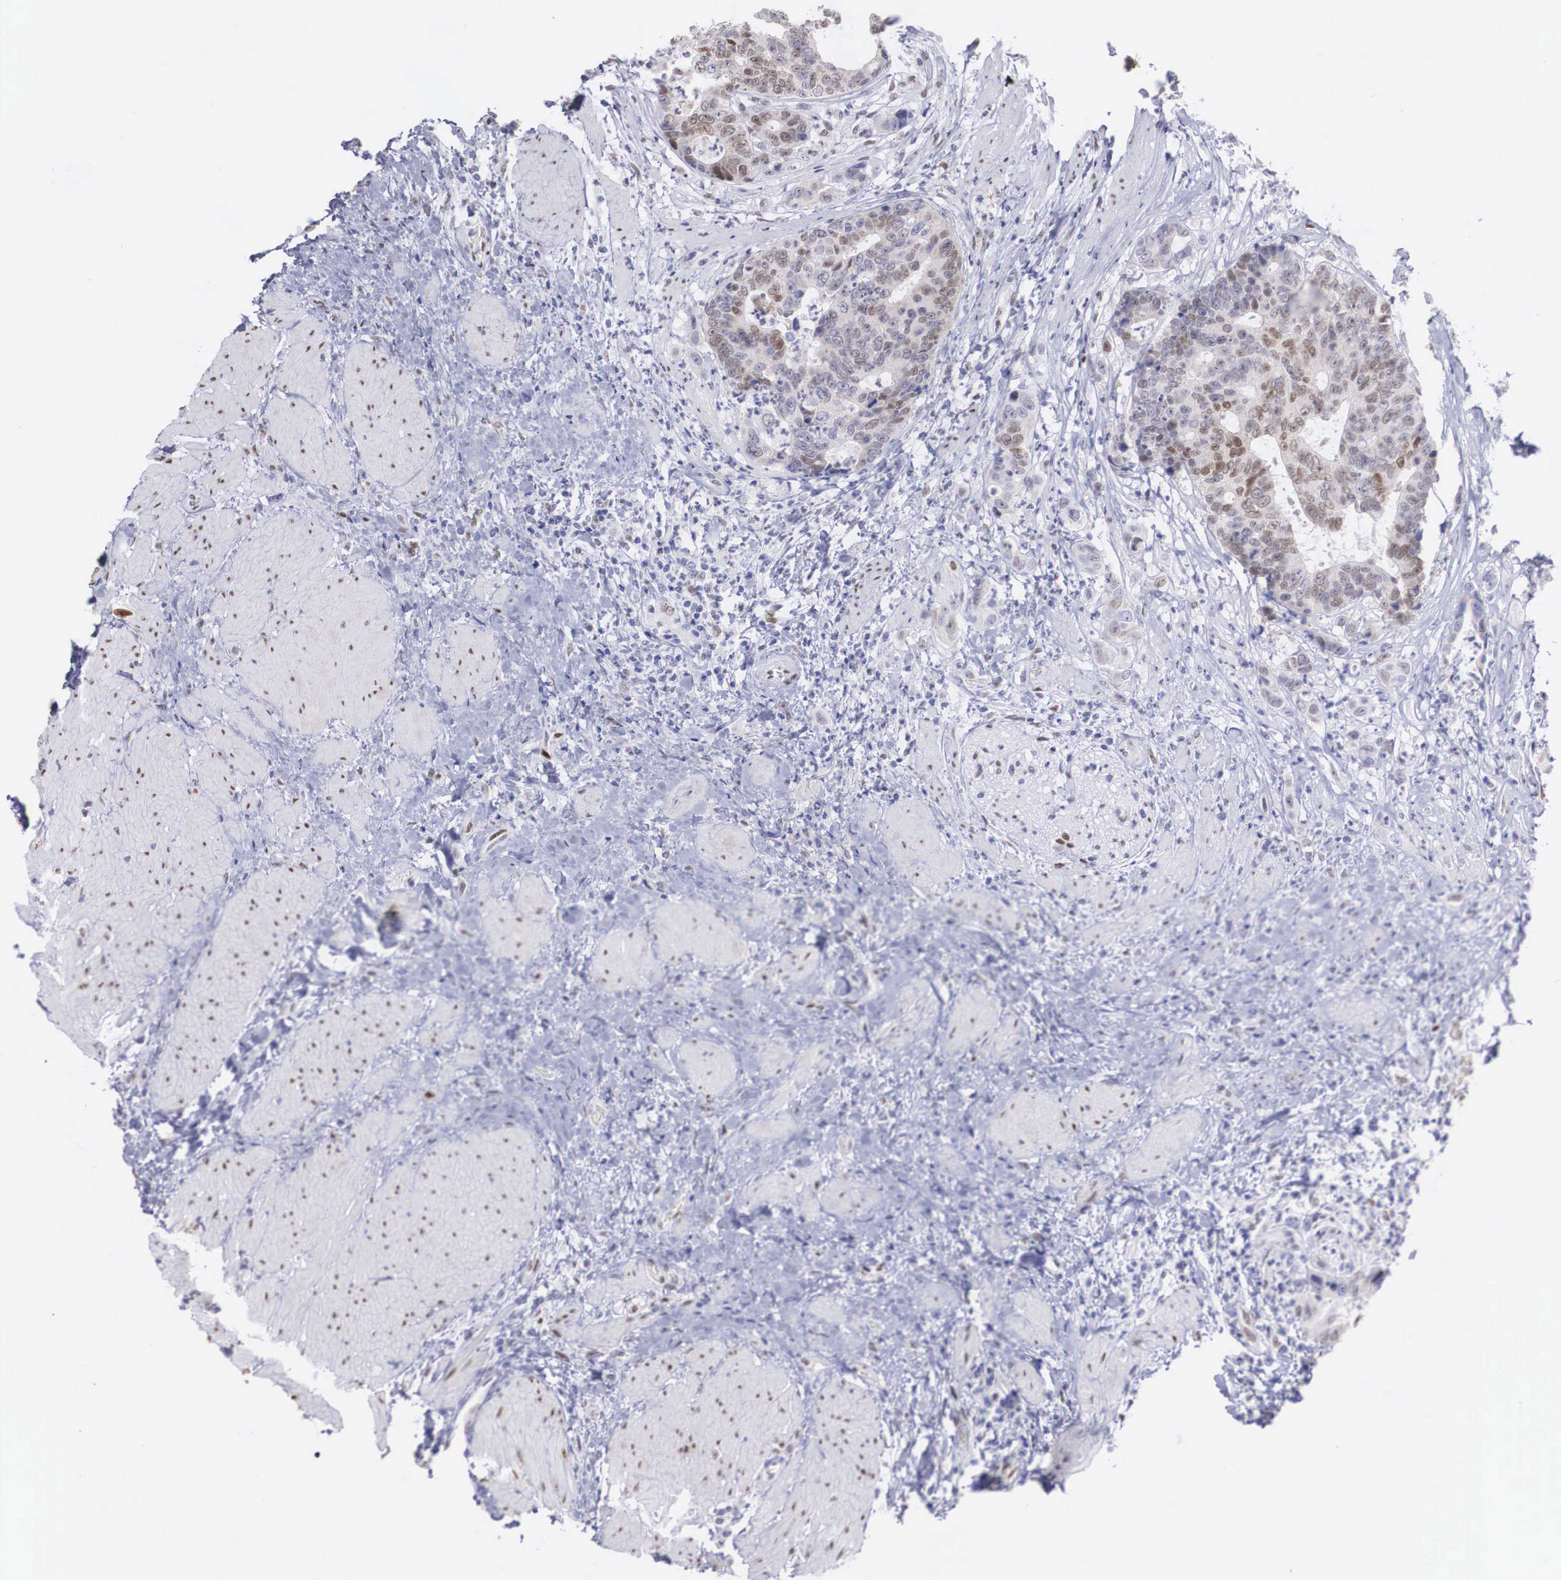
{"staining": {"intensity": "weak", "quantity": "25%-75%", "location": "nuclear"}, "tissue": "colorectal cancer", "cell_type": "Tumor cells", "image_type": "cancer", "snomed": [{"axis": "morphology", "description": "Adenocarcinoma, NOS"}, {"axis": "topography", "description": "Rectum"}], "caption": "A high-resolution photomicrograph shows immunohistochemistry staining of colorectal adenocarcinoma, which demonstrates weak nuclear staining in approximately 25%-75% of tumor cells.", "gene": "HMGN5", "patient": {"sex": "female", "age": 65}}